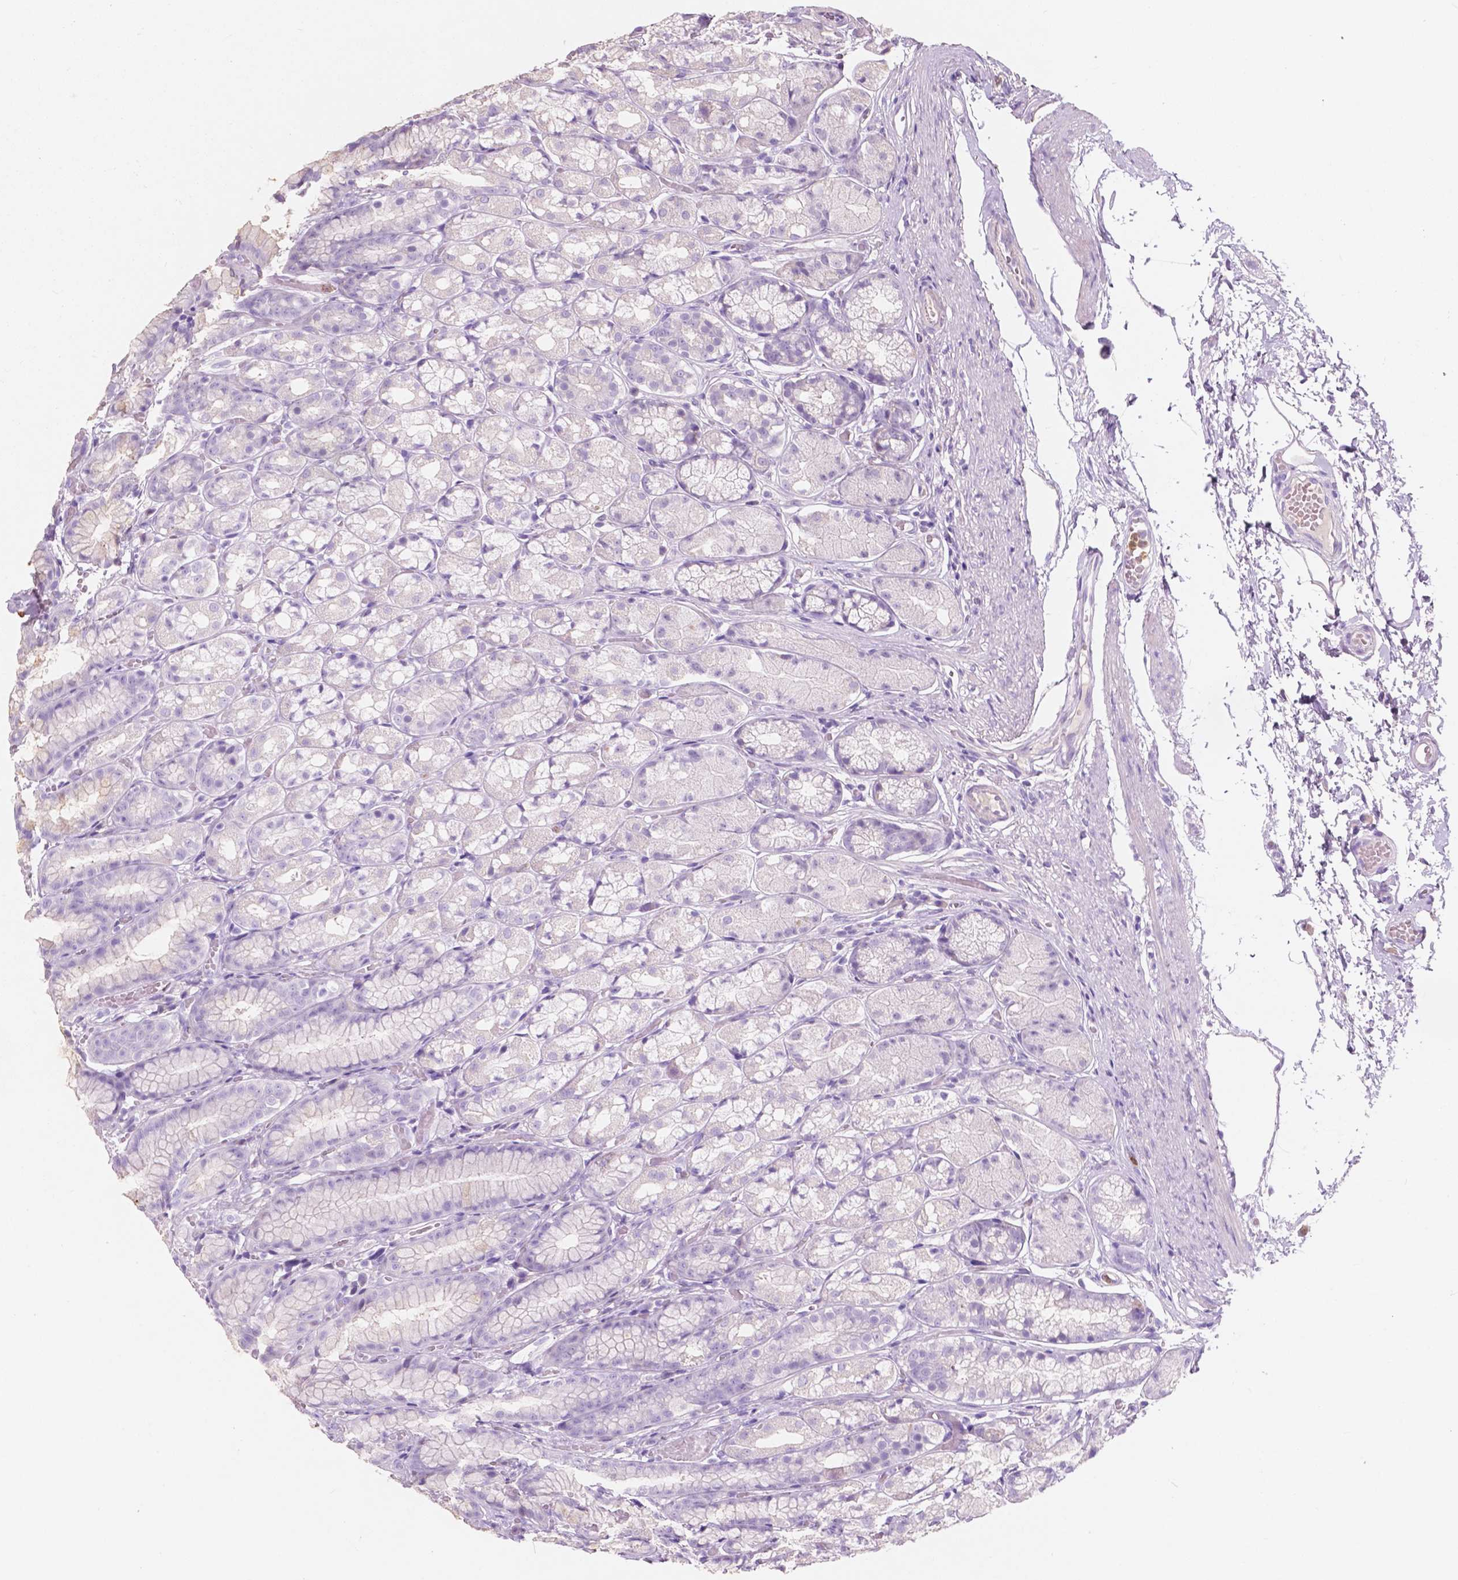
{"staining": {"intensity": "weak", "quantity": "<25%", "location": "cytoplasmic/membranous"}, "tissue": "stomach", "cell_type": "Glandular cells", "image_type": "normal", "snomed": [{"axis": "morphology", "description": "Normal tissue, NOS"}, {"axis": "topography", "description": "Stomach"}], "caption": "Immunohistochemistry (IHC) of benign stomach shows no expression in glandular cells.", "gene": "CUZD1", "patient": {"sex": "male", "age": 70}}